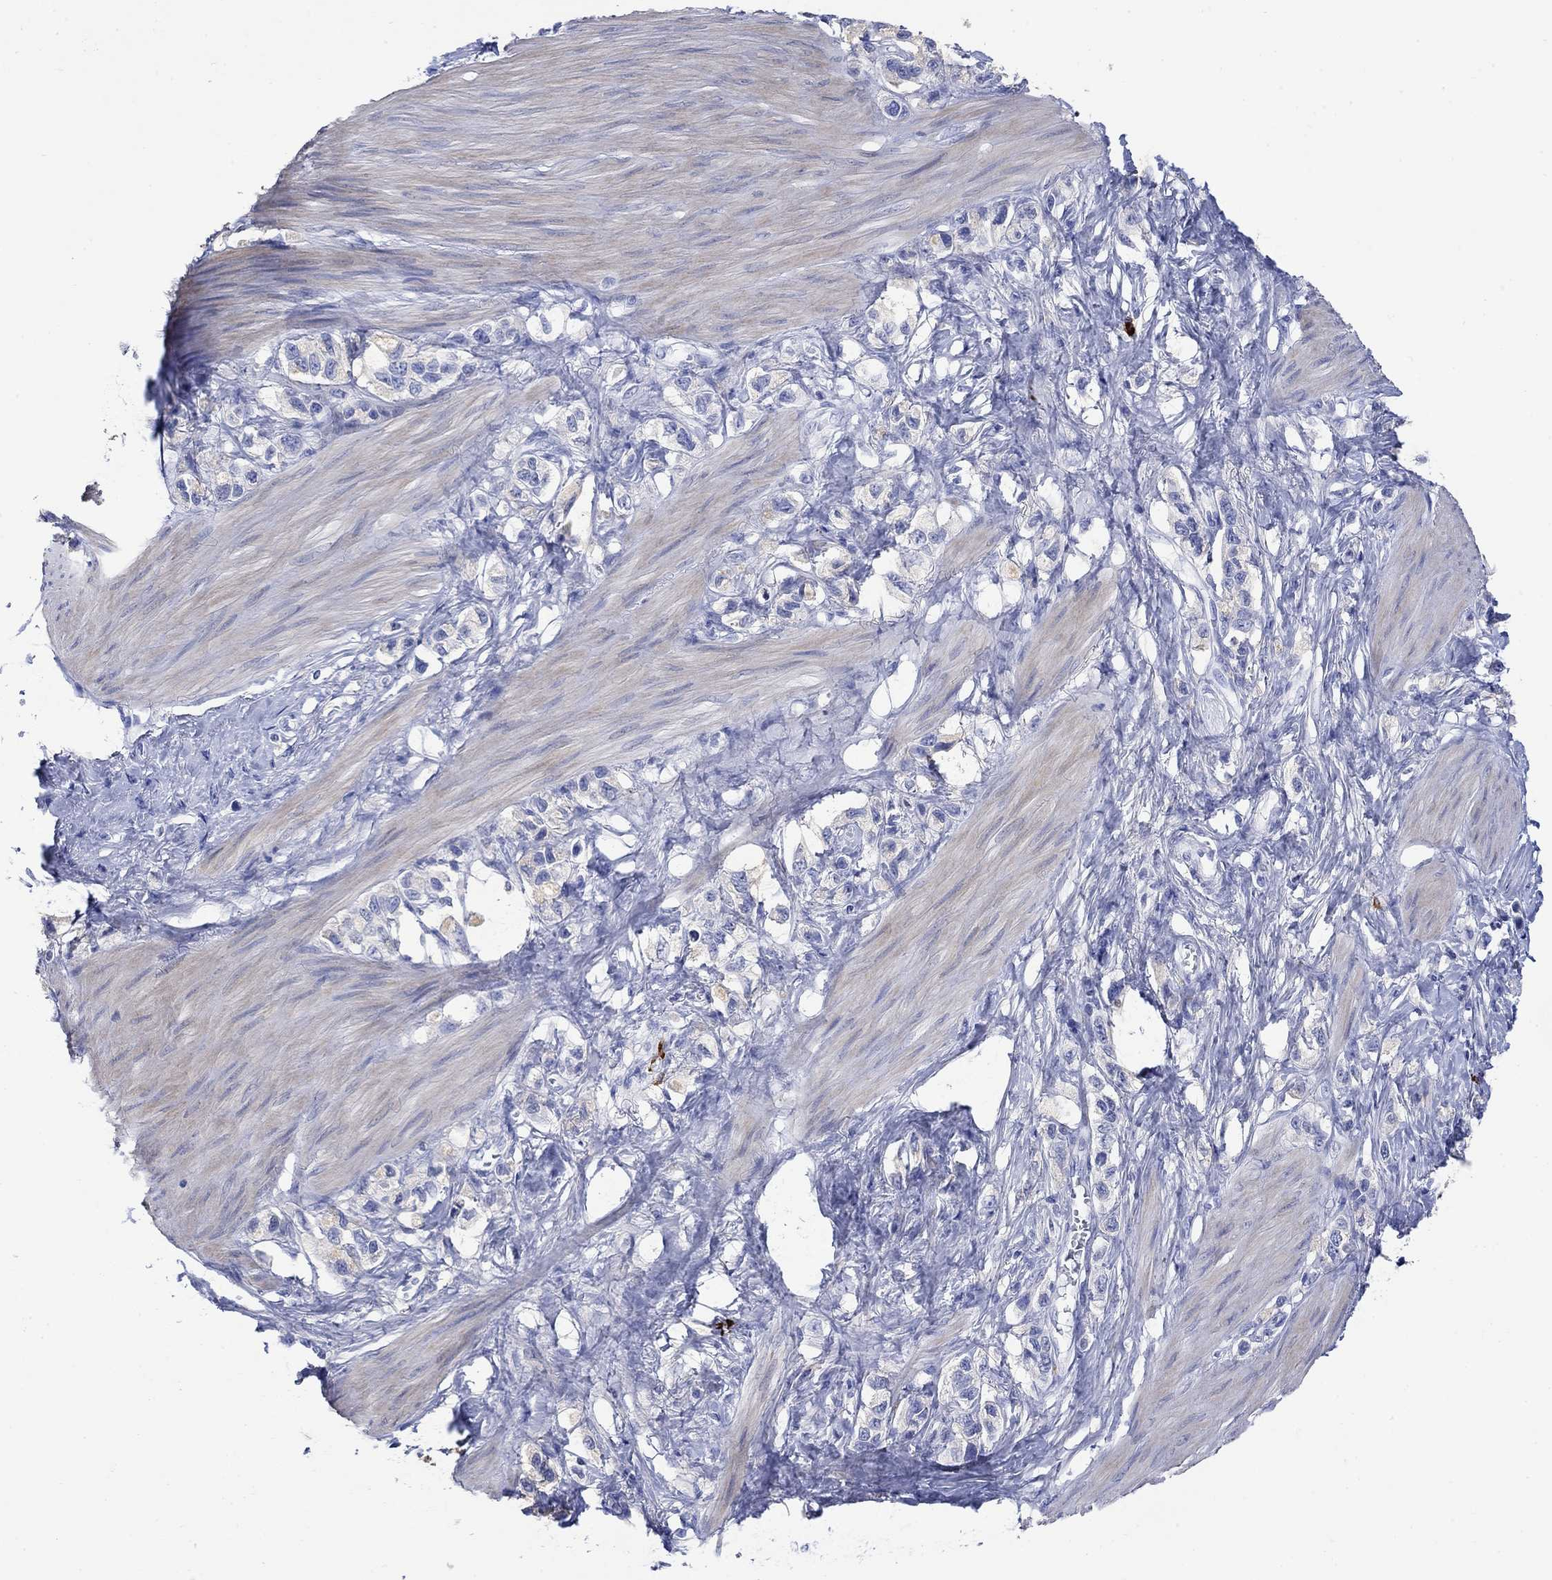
{"staining": {"intensity": "negative", "quantity": "none", "location": "none"}, "tissue": "stomach cancer", "cell_type": "Tumor cells", "image_type": "cancer", "snomed": [{"axis": "morphology", "description": "Normal tissue, NOS"}, {"axis": "morphology", "description": "Adenocarcinoma, NOS"}, {"axis": "morphology", "description": "Adenocarcinoma, High grade"}, {"axis": "topography", "description": "Stomach, upper"}, {"axis": "topography", "description": "Stomach"}], "caption": "This is an immunohistochemistry photomicrograph of human stomach cancer (adenocarcinoma). There is no staining in tumor cells.", "gene": "P2RY6", "patient": {"sex": "female", "age": 65}}